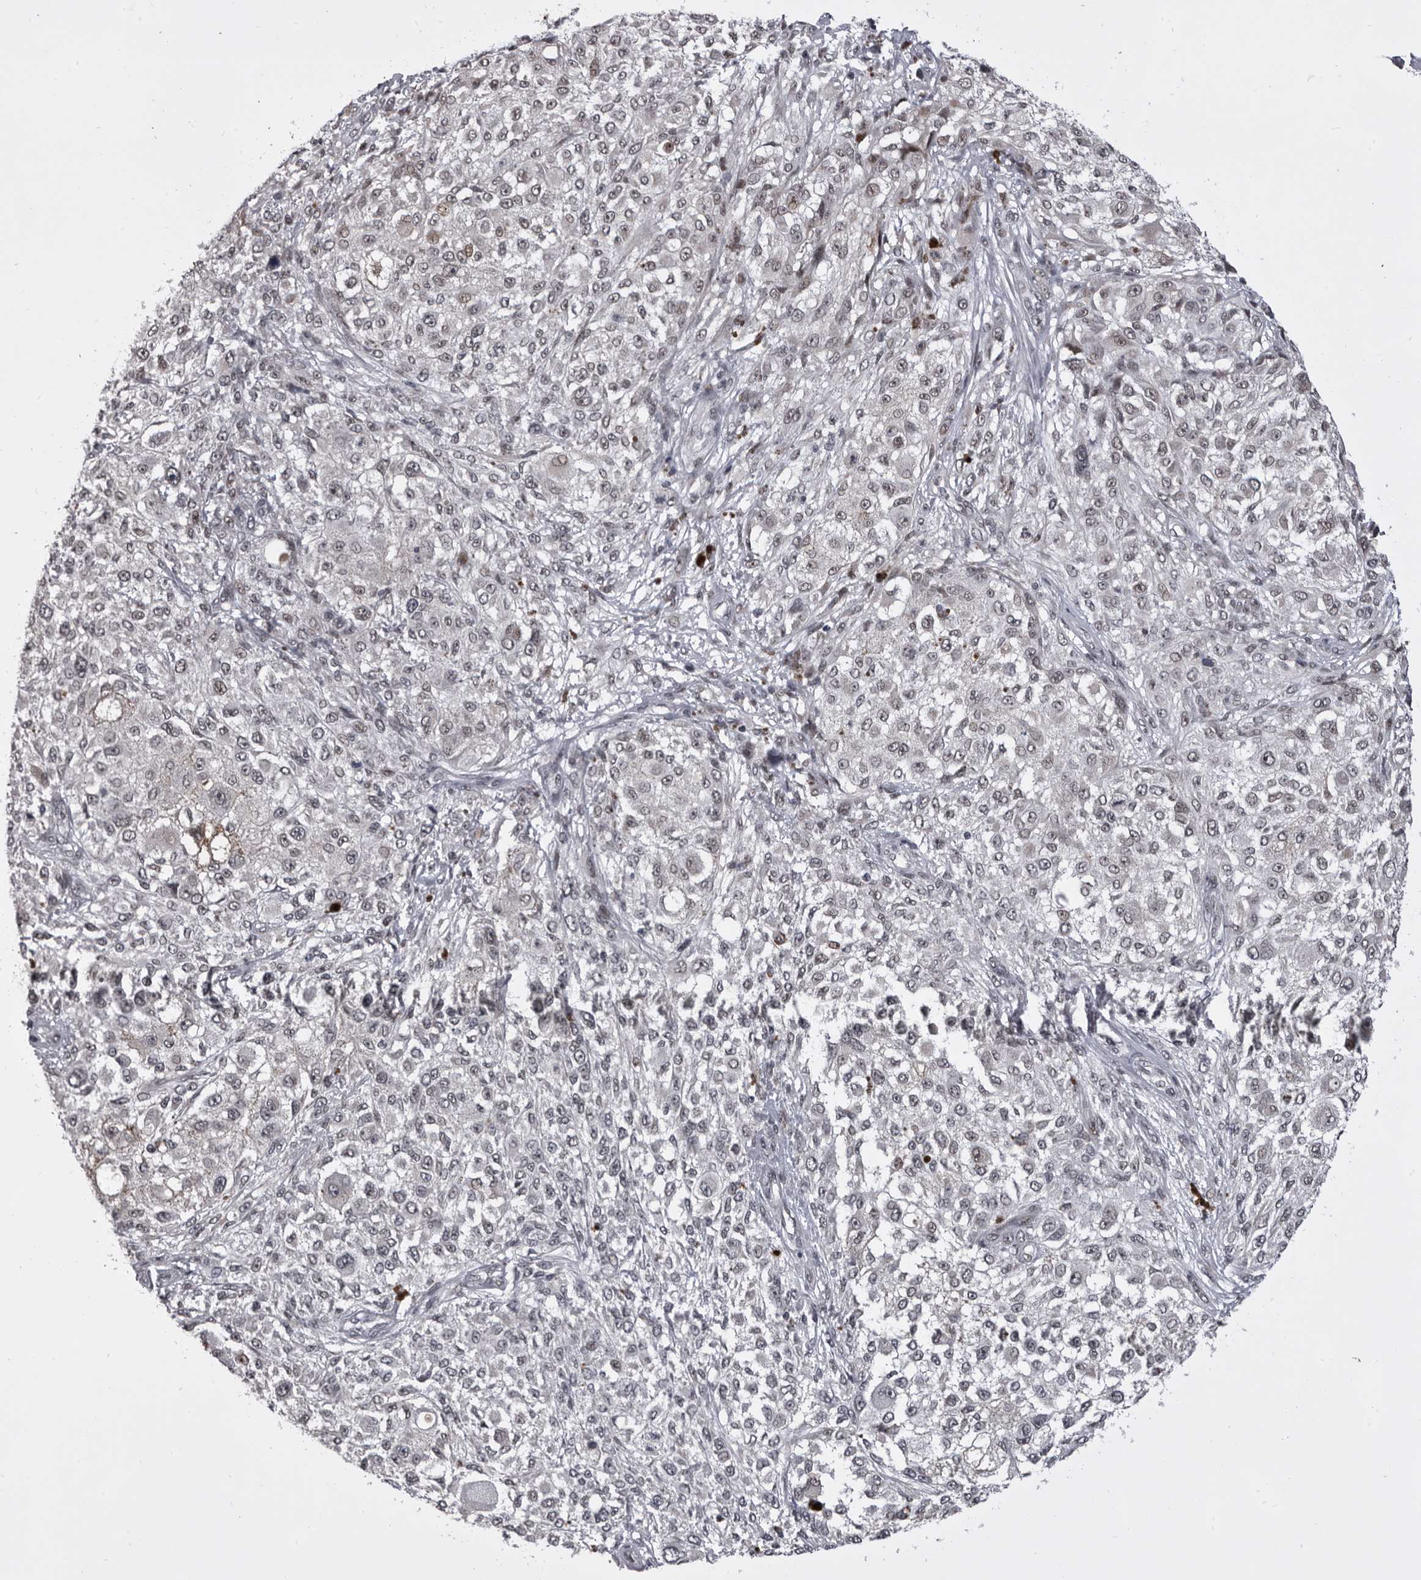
{"staining": {"intensity": "weak", "quantity": "<25%", "location": "nuclear"}, "tissue": "melanoma", "cell_type": "Tumor cells", "image_type": "cancer", "snomed": [{"axis": "morphology", "description": "Necrosis, NOS"}, {"axis": "morphology", "description": "Malignant melanoma, NOS"}, {"axis": "topography", "description": "Skin"}], "caption": "Tumor cells show no significant positivity in malignant melanoma.", "gene": "PRPF3", "patient": {"sex": "female", "age": 87}}